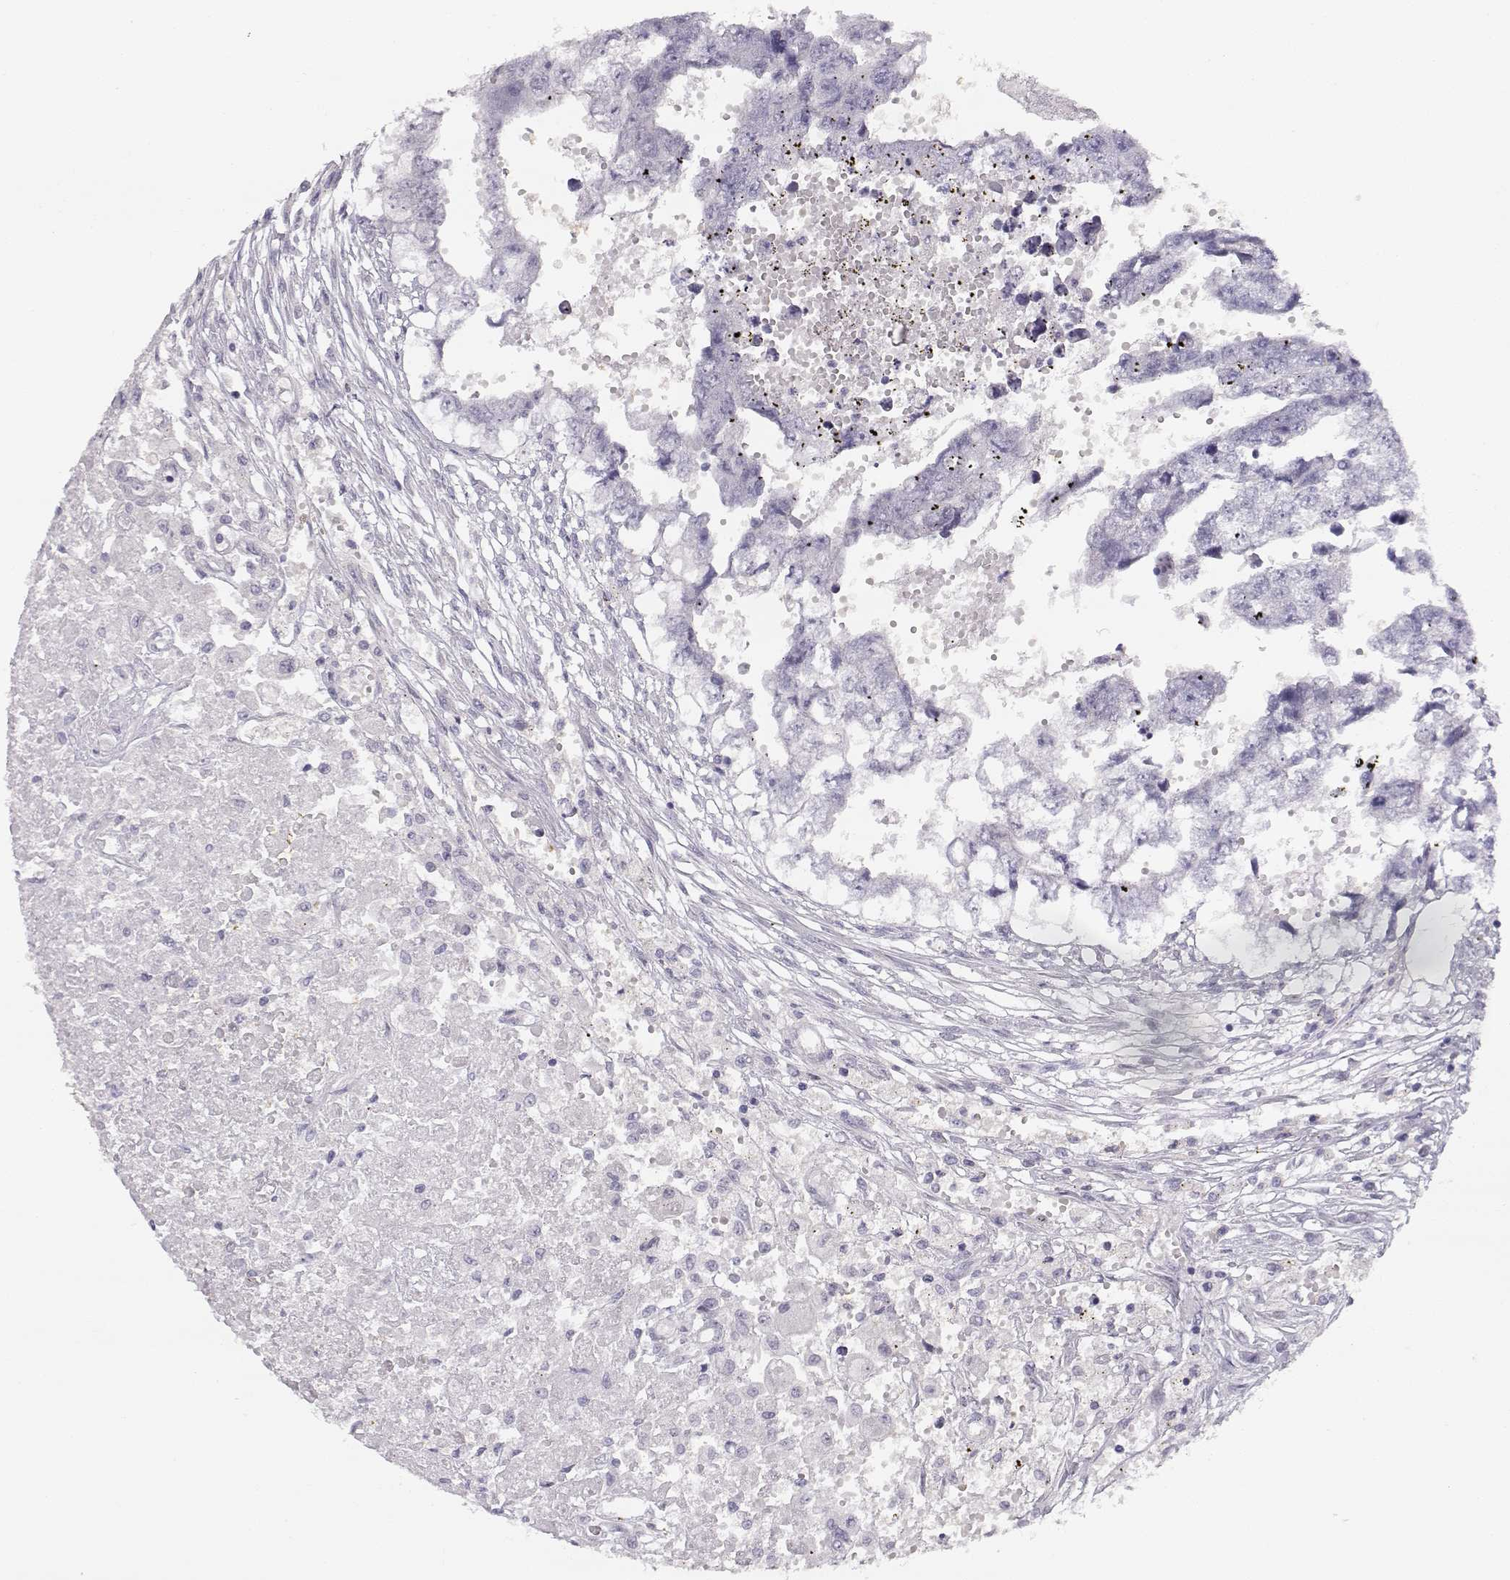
{"staining": {"intensity": "negative", "quantity": "none", "location": "none"}, "tissue": "testis cancer", "cell_type": "Tumor cells", "image_type": "cancer", "snomed": [{"axis": "morphology", "description": "Carcinoma, Embryonal, NOS"}, {"axis": "morphology", "description": "Teratoma, malignant, NOS"}, {"axis": "topography", "description": "Testis"}], "caption": "Micrograph shows no significant protein expression in tumor cells of testis embryonal carcinoma. (Stains: DAB (3,3'-diaminobenzidine) immunohistochemistry (IHC) with hematoxylin counter stain, Microscopy: brightfield microscopy at high magnification).", "gene": "TTC26", "patient": {"sex": "male", "age": 44}}